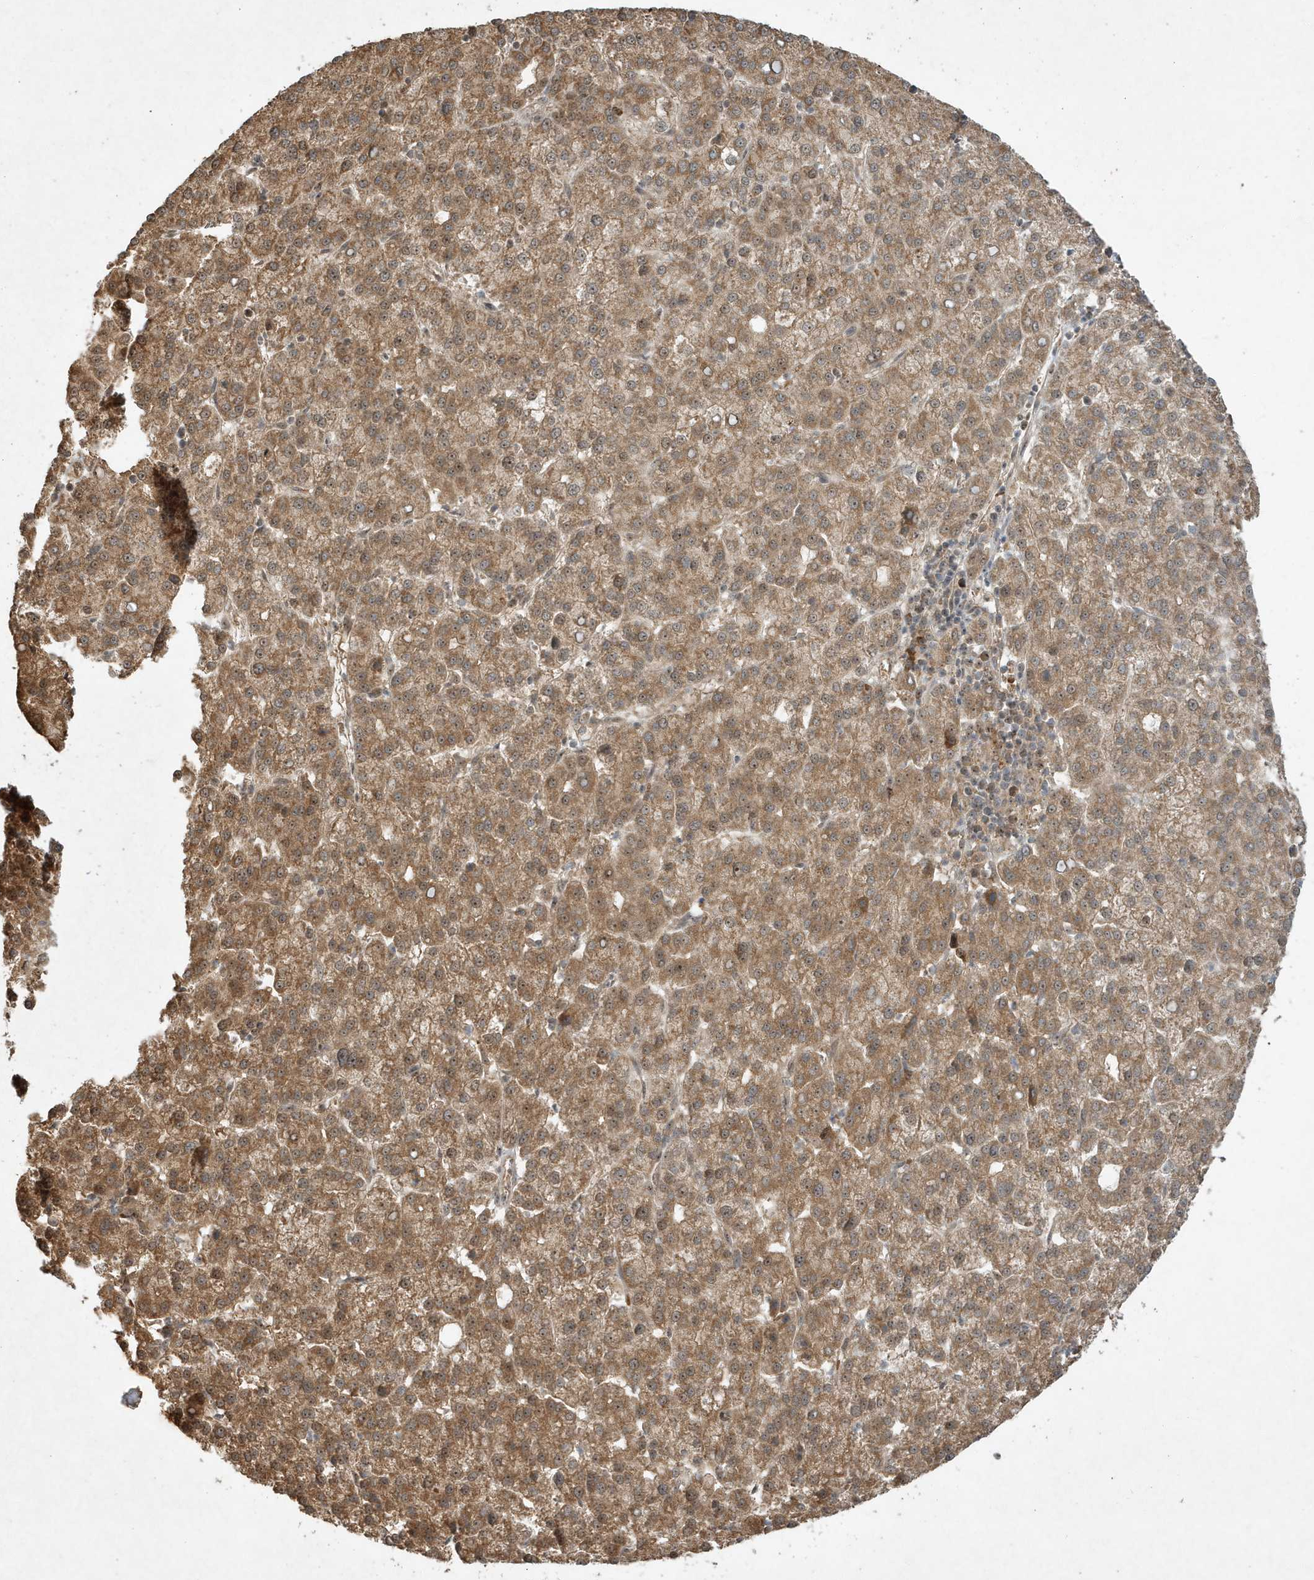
{"staining": {"intensity": "moderate", "quantity": ">75%", "location": "cytoplasmic/membranous"}, "tissue": "liver cancer", "cell_type": "Tumor cells", "image_type": "cancer", "snomed": [{"axis": "morphology", "description": "Carcinoma, Hepatocellular, NOS"}, {"axis": "topography", "description": "Liver"}], "caption": "Liver cancer stained with a protein marker displays moderate staining in tumor cells.", "gene": "ABCB9", "patient": {"sex": "female", "age": 58}}